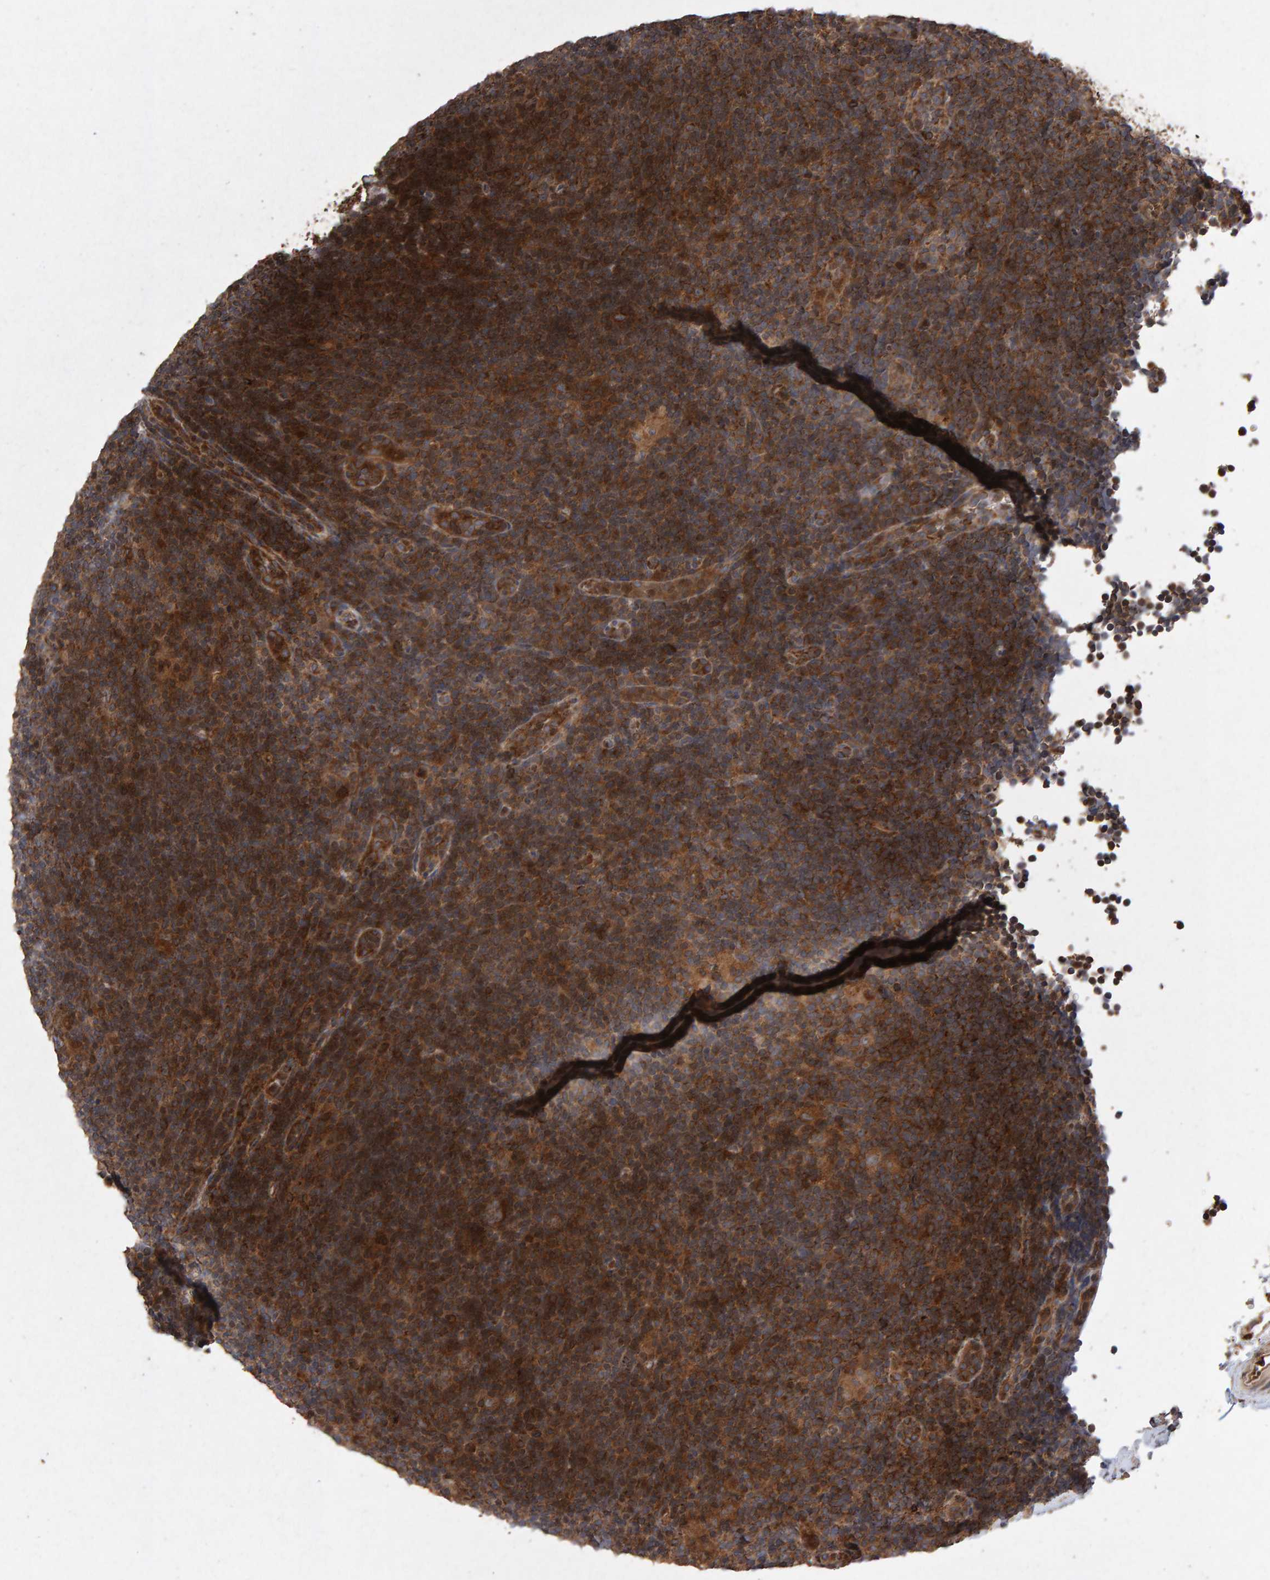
{"staining": {"intensity": "strong", "quantity": ">75%", "location": "cytoplasmic/membranous"}, "tissue": "lymphoma", "cell_type": "Tumor cells", "image_type": "cancer", "snomed": [{"axis": "morphology", "description": "Hodgkin's disease, NOS"}, {"axis": "topography", "description": "Lymph node"}], "caption": "This photomicrograph reveals immunohistochemistry (IHC) staining of human Hodgkin's disease, with high strong cytoplasmic/membranous positivity in approximately >75% of tumor cells.", "gene": "OSBP2", "patient": {"sex": "female", "age": 57}}